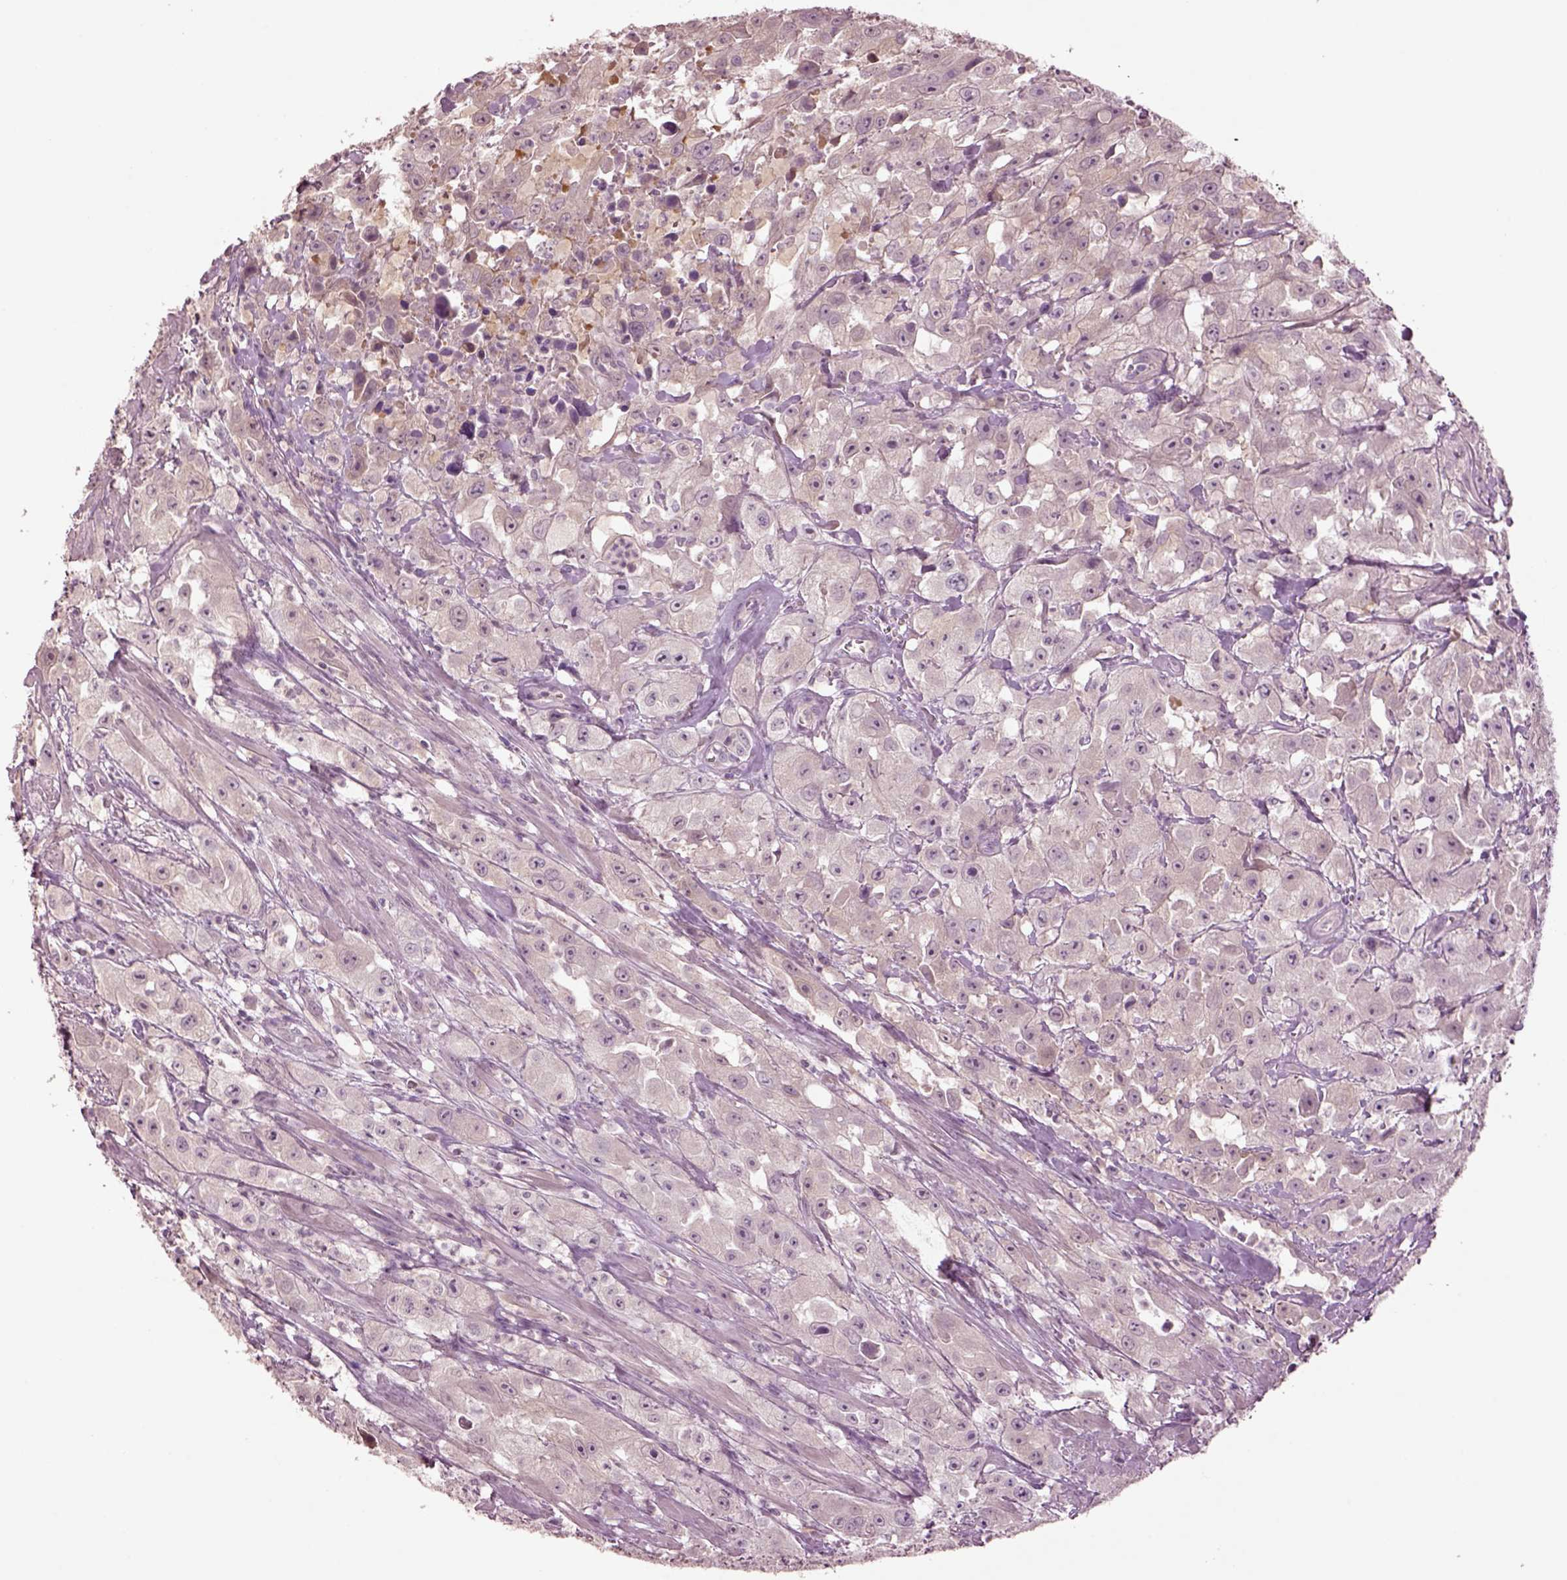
{"staining": {"intensity": "negative", "quantity": "none", "location": "none"}, "tissue": "urothelial cancer", "cell_type": "Tumor cells", "image_type": "cancer", "snomed": [{"axis": "morphology", "description": "Urothelial carcinoma, High grade"}, {"axis": "topography", "description": "Urinary bladder"}], "caption": "Tumor cells show no significant protein positivity in urothelial carcinoma (high-grade).", "gene": "CLPSL1", "patient": {"sex": "male", "age": 79}}